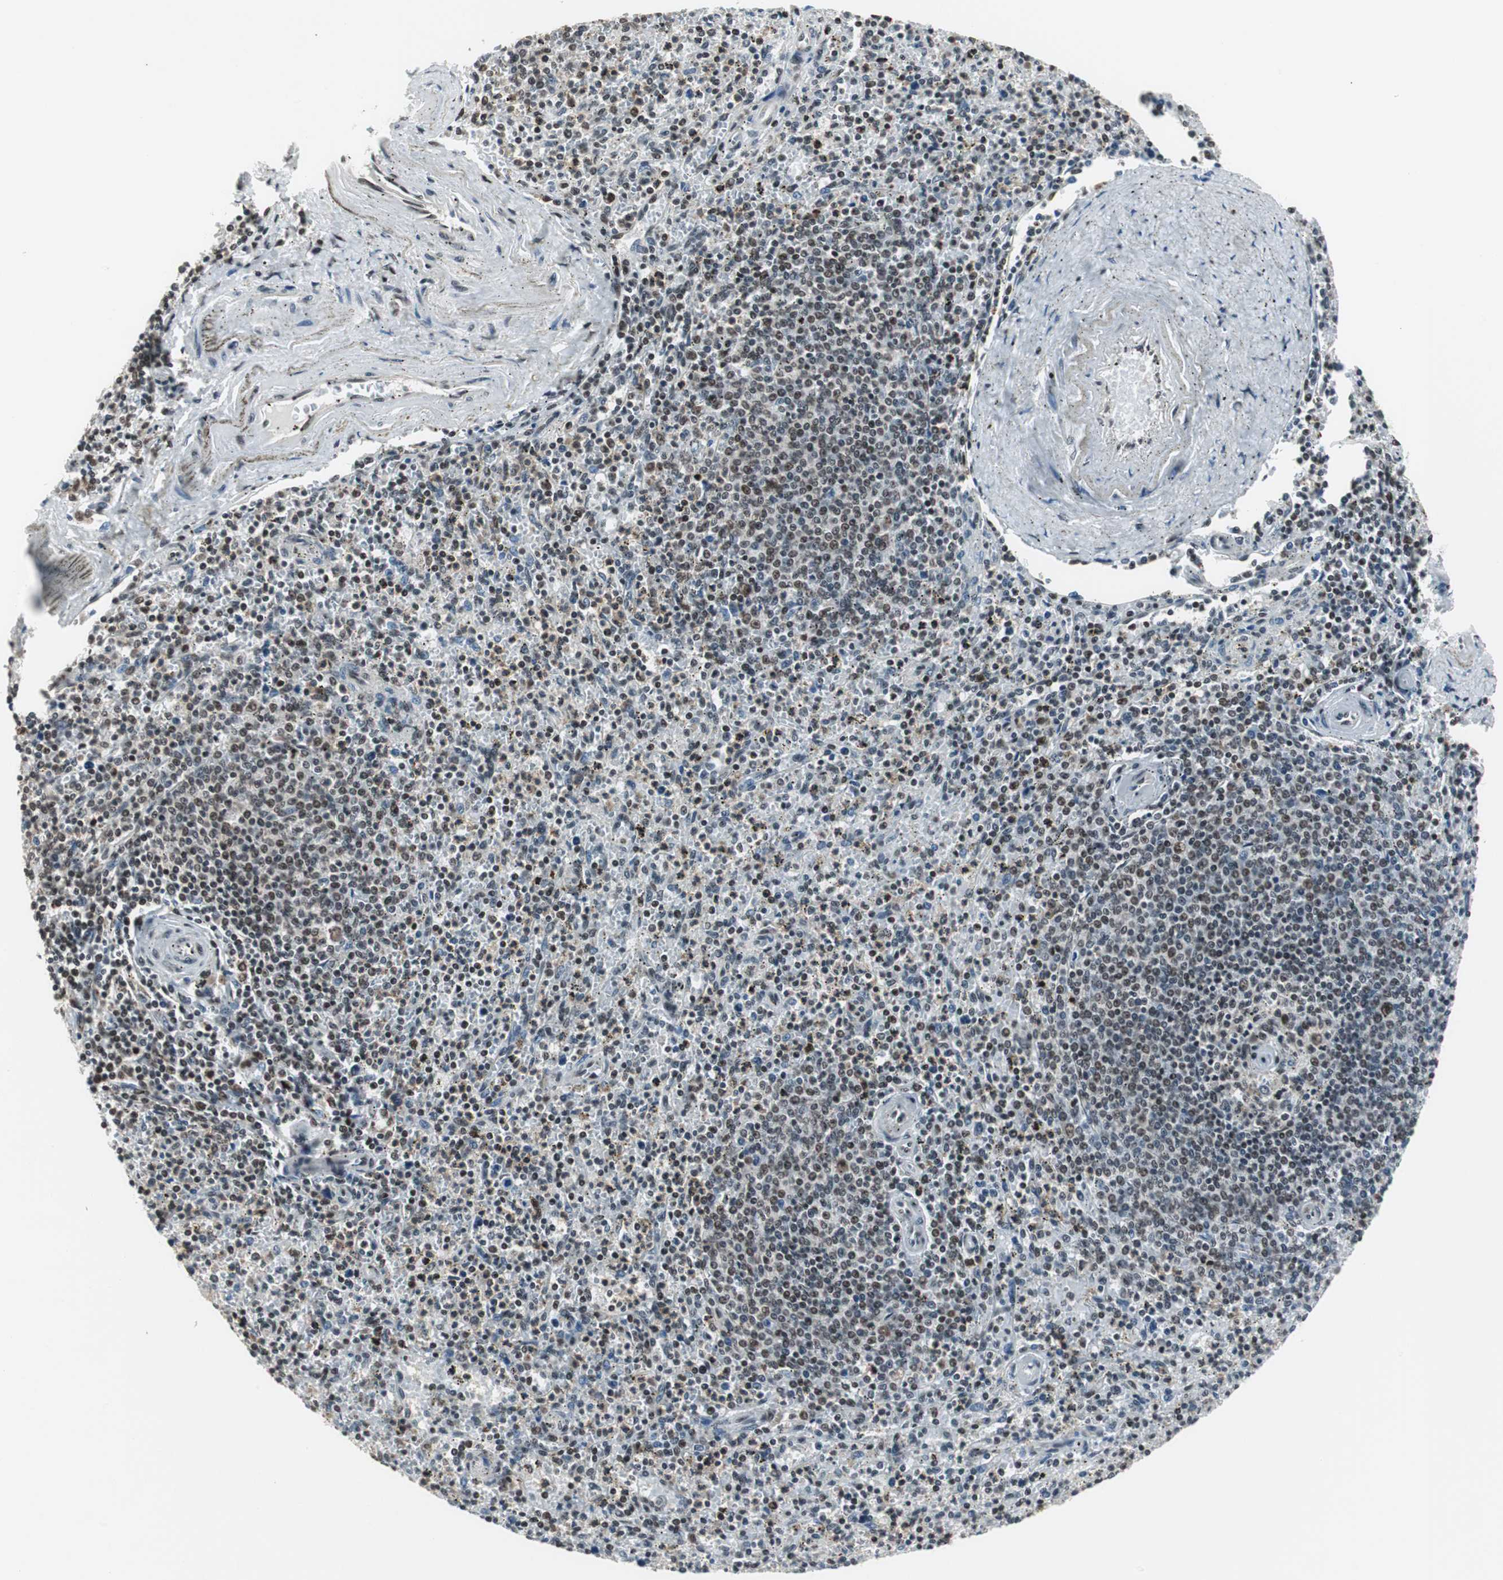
{"staining": {"intensity": "moderate", "quantity": ">75%", "location": "nuclear"}, "tissue": "spleen", "cell_type": "Cells in red pulp", "image_type": "normal", "snomed": [{"axis": "morphology", "description": "Normal tissue, NOS"}, {"axis": "topography", "description": "Spleen"}], "caption": "Spleen stained with immunohistochemistry reveals moderate nuclear positivity in about >75% of cells in red pulp.", "gene": "CDK9", "patient": {"sex": "male", "age": 72}}